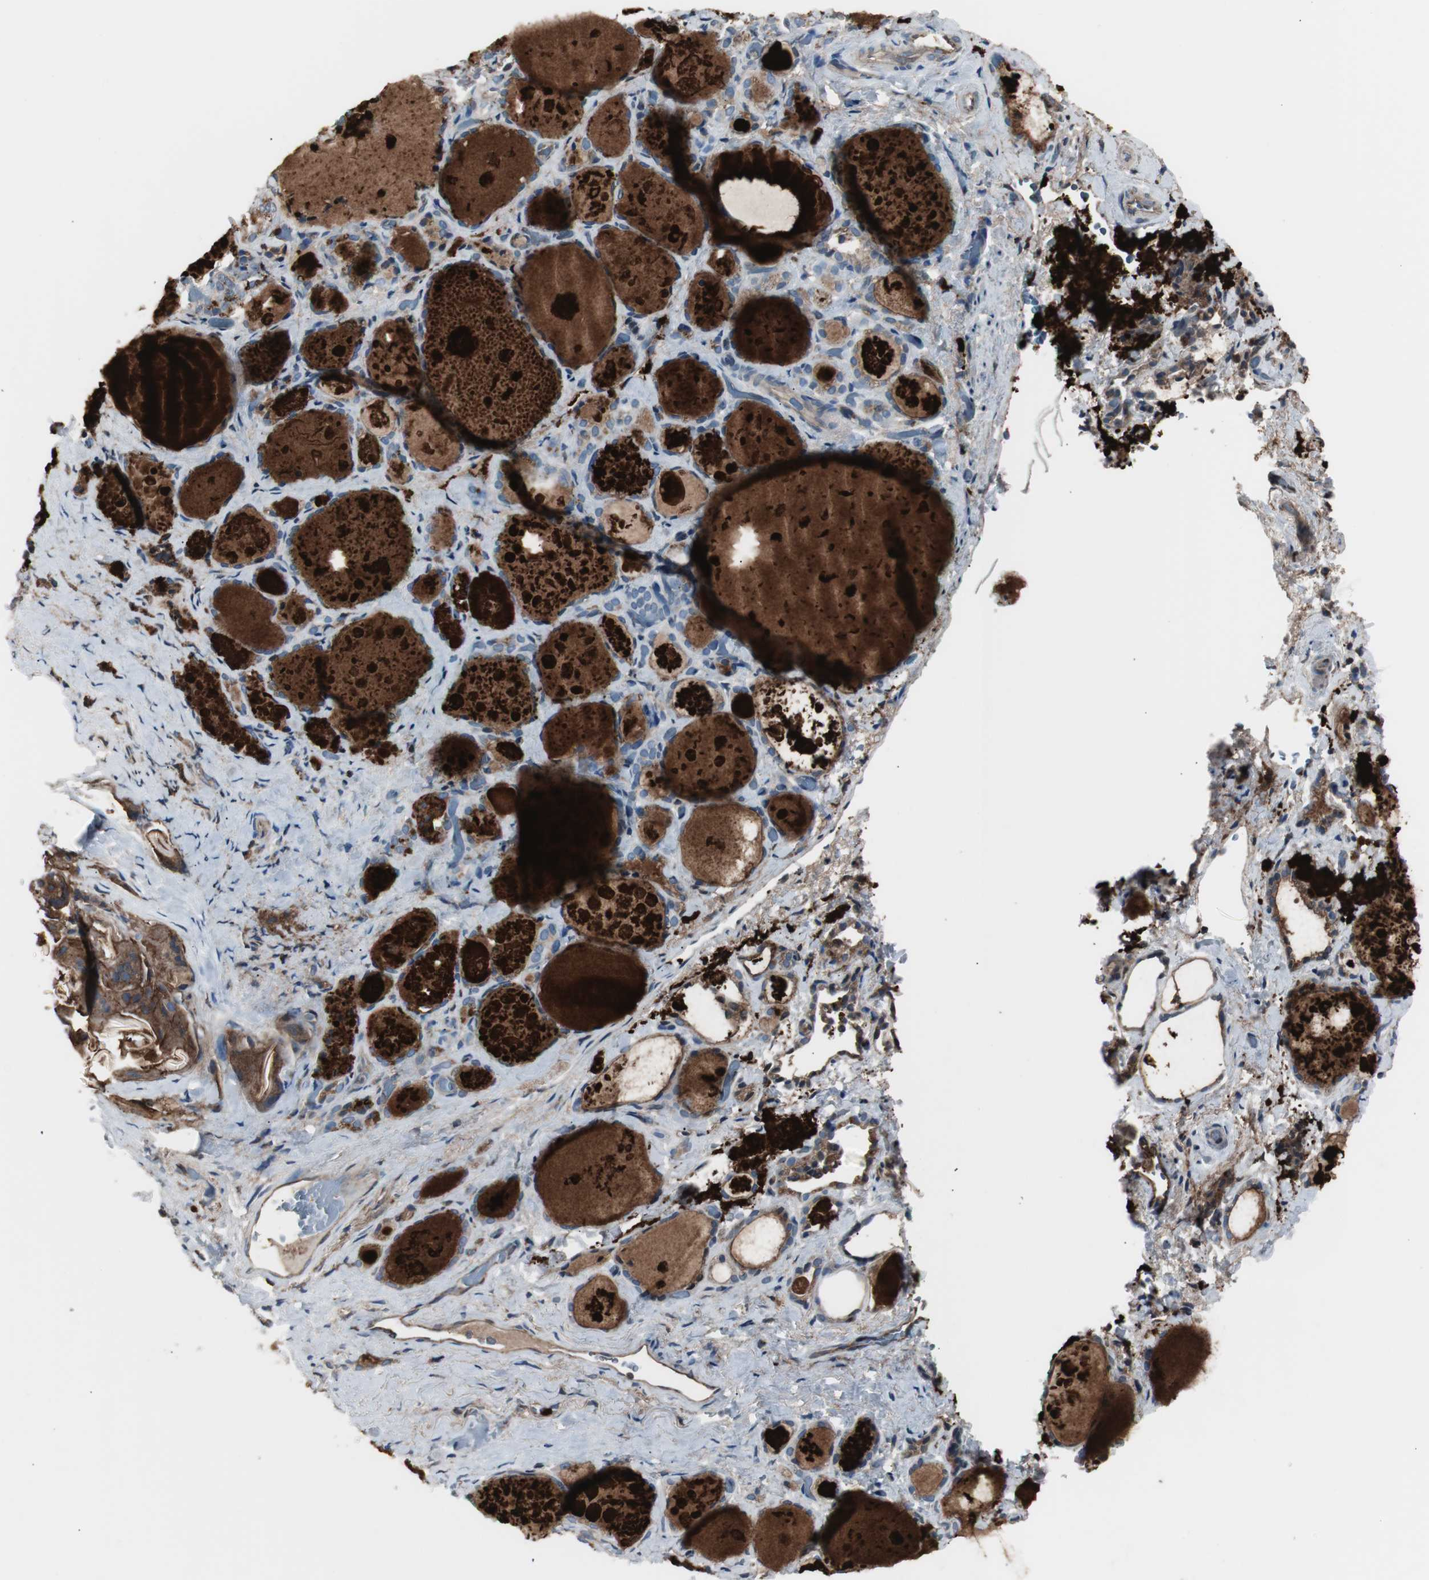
{"staining": {"intensity": "weak", "quantity": ">75%", "location": "cytoplasmic/membranous"}, "tissue": "thyroid gland", "cell_type": "Glandular cells", "image_type": "normal", "snomed": [{"axis": "morphology", "description": "Normal tissue, NOS"}, {"axis": "topography", "description": "Thyroid gland"}], "caption": "Protein staining demonstrates weak cytoplasmic/membranous positivity in approximately >75% of glandular cells in benign thyroid gland.", "gene": "B2M", "patient": {"sex": "female", "age": 75}}